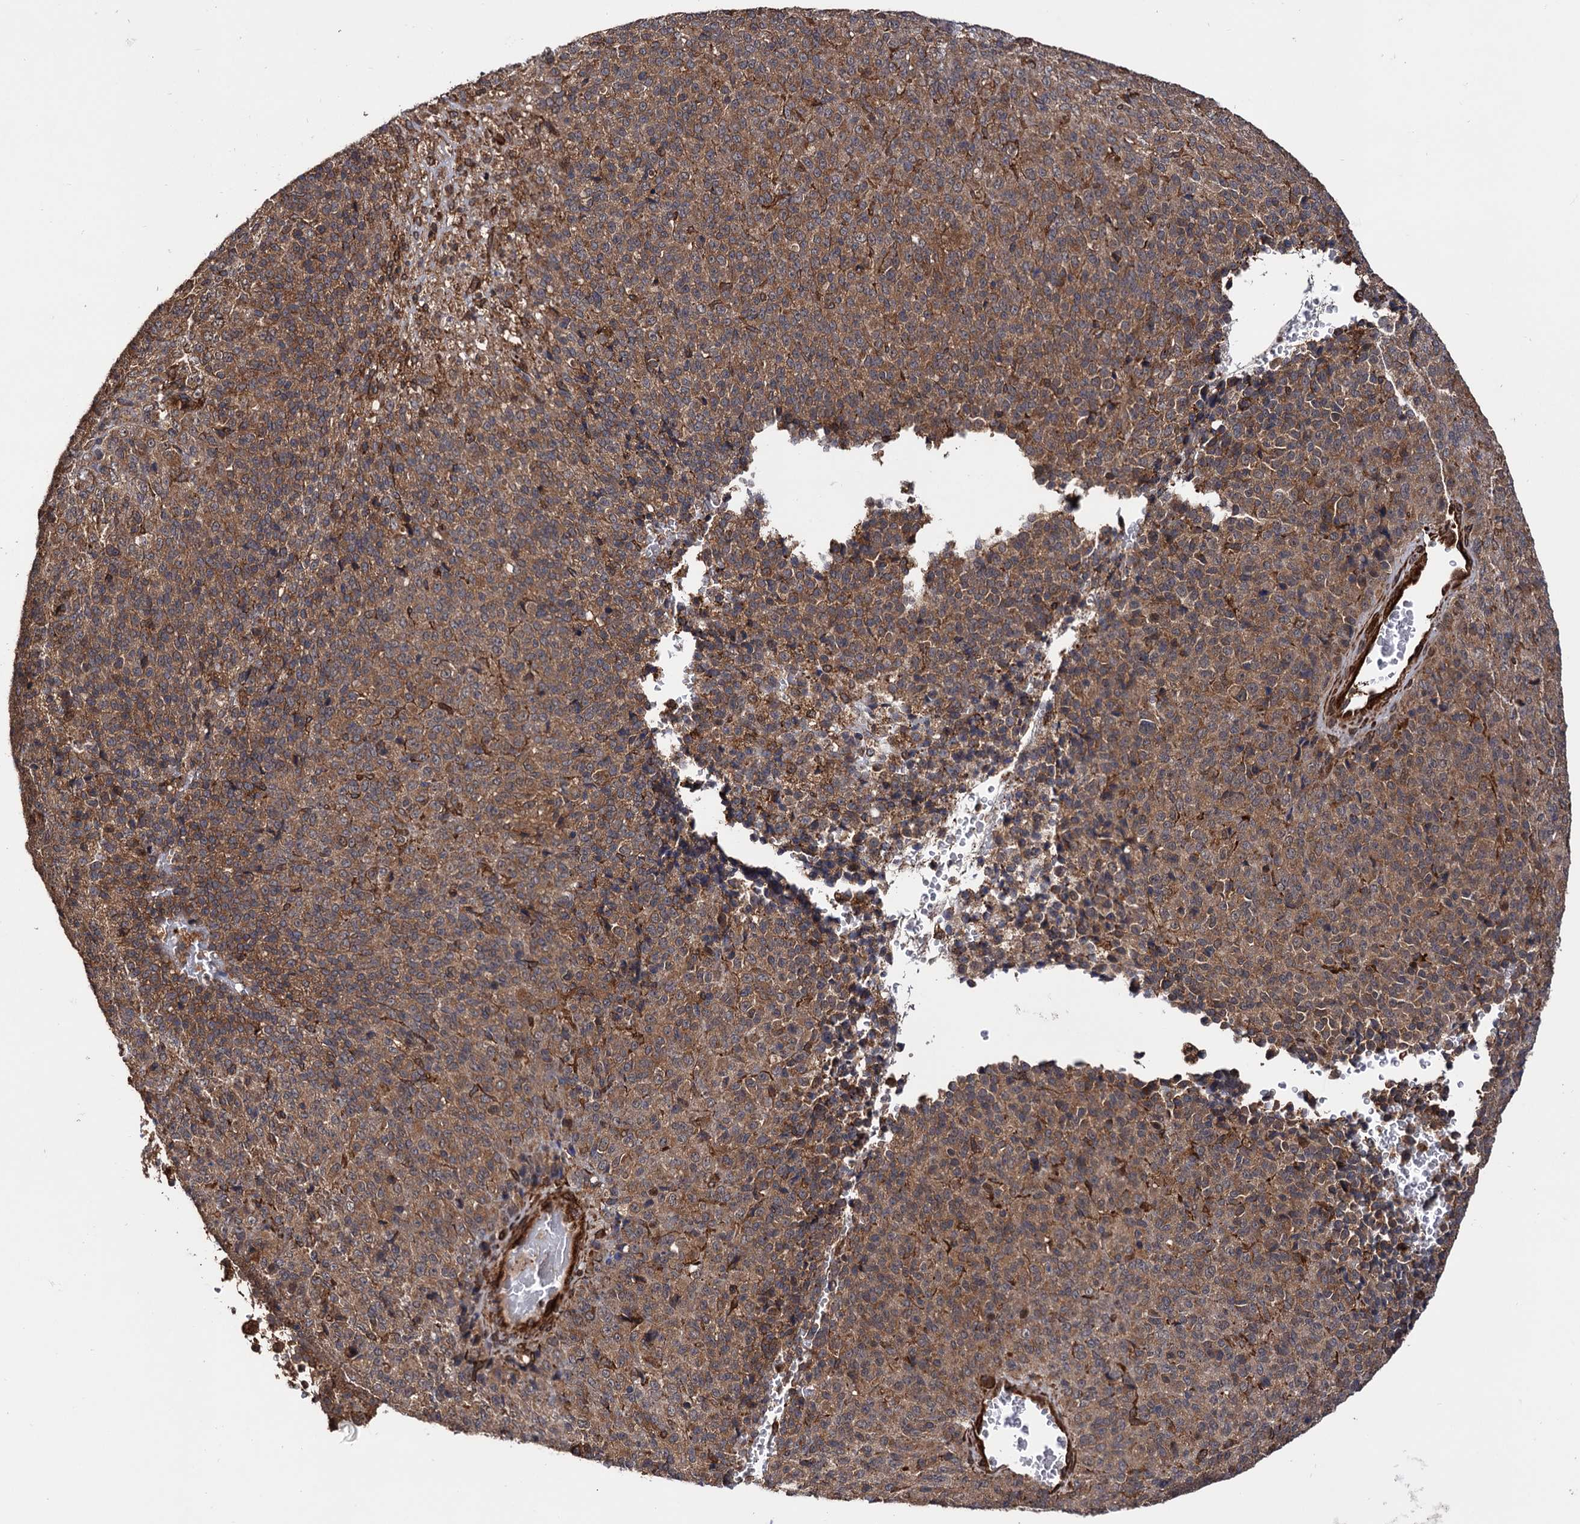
{"staining": {"intensity": "moderate", "quantity": ">75%", "location": "cytoplasmic/membranous"}, "tissue": "melanoma", "cell_type": "Tumor cells", "image_type": "cancer", "snomed": [{"axis": "morphology", "description": "Malignant melanoma, Metastatic site"}, {"axis": "topography", "description": "Brain"}], "caption": "Protein staining exhibits moderate cytoplasmic/membranous staining in approximately >75% of tumor cells in malignant melanoma (metastatic site).", "gene": "ATP8B4", "patient": {"sex": "female", "age": 56}}